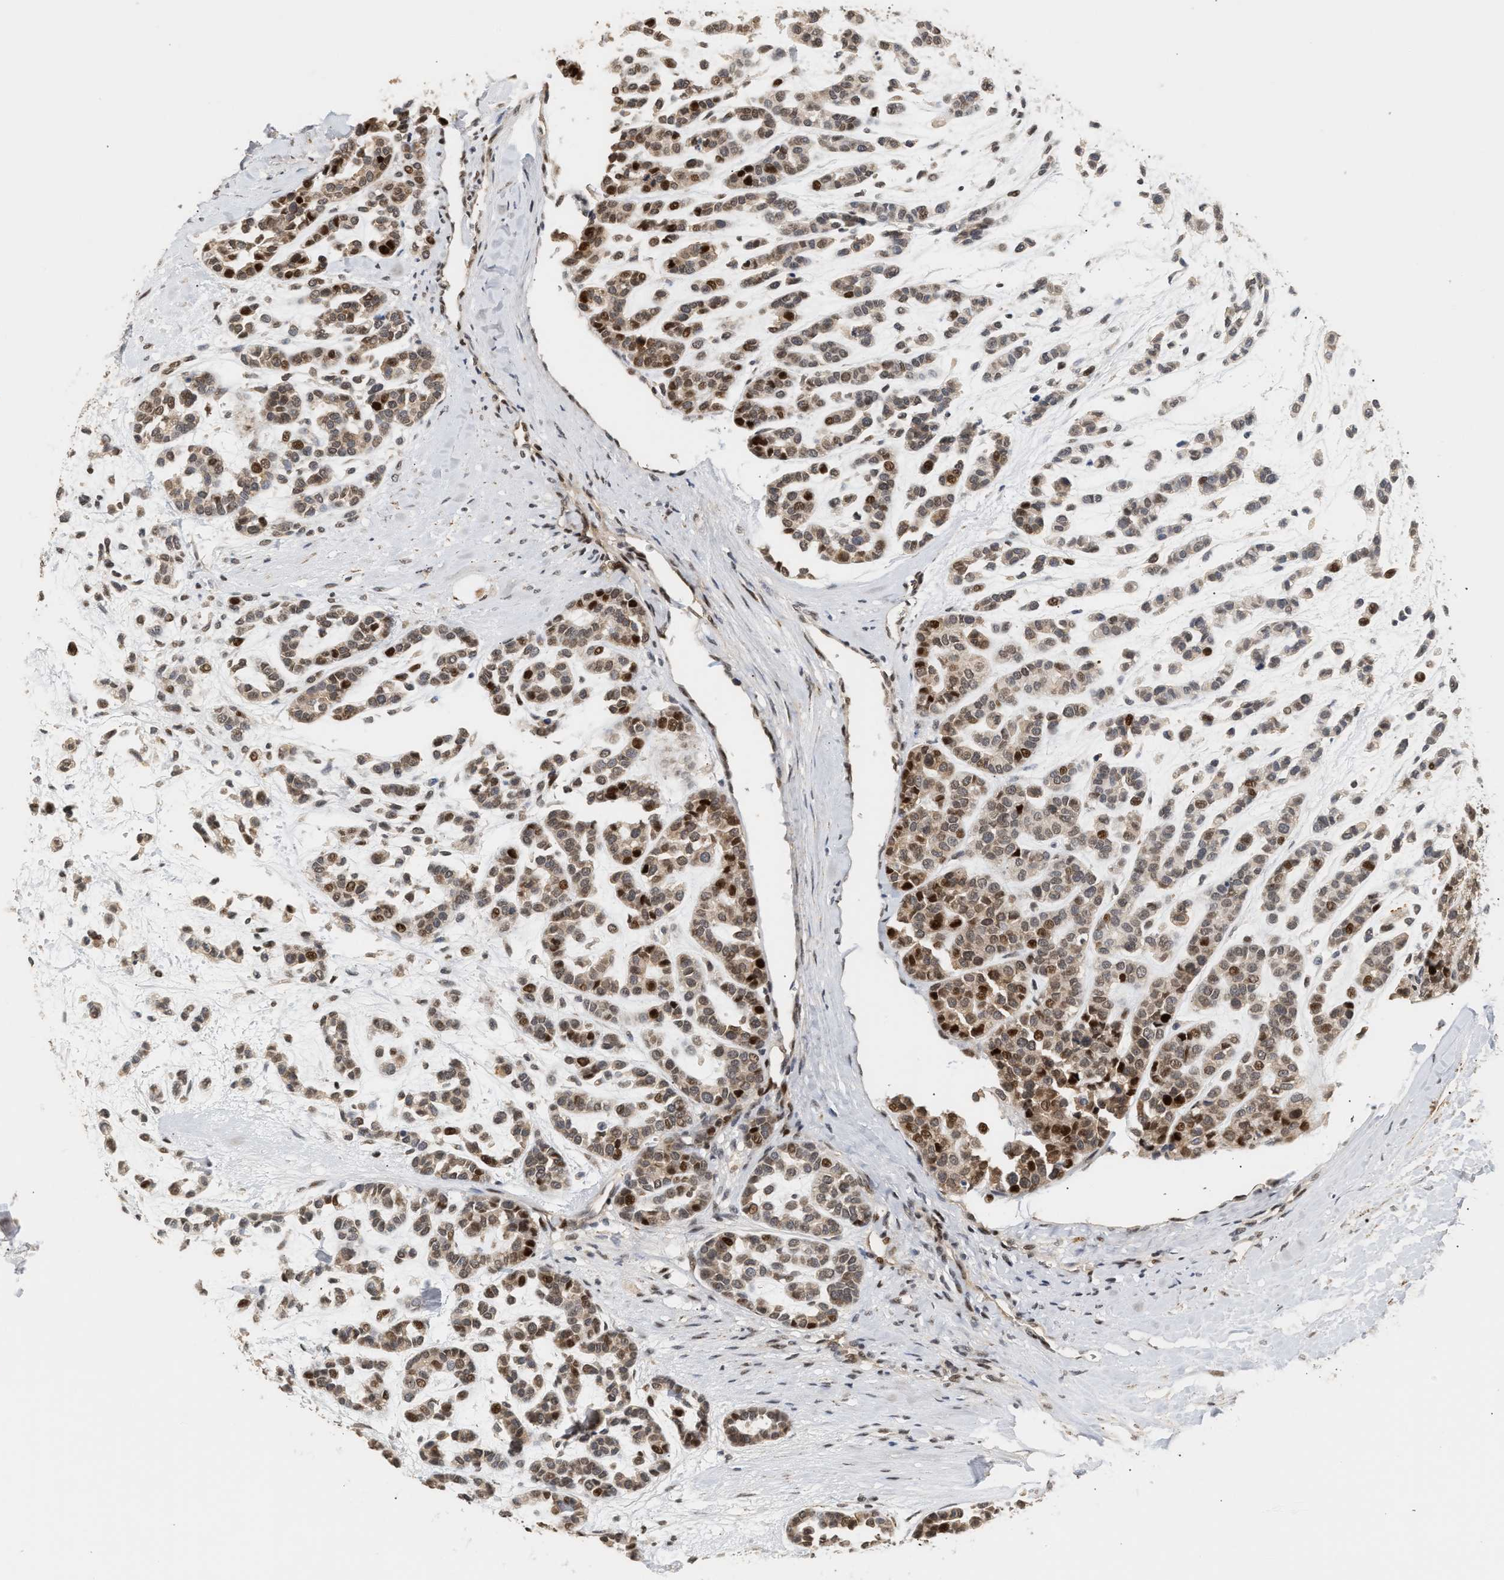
{"staining": {"intensity": "strong", "quantity": ">75%", "location": "cytoplasmic/membranous,nuclear"}, "tissue": "head and neck cancer", "cell_type": "Tumor cells", "image_type": "cancer", "snomed": [{"axis": "morphology", "description": "Adenocarcinoma, NOS"}, {"axis": "morphology", "description": "Adenoma, NOS"}, {"axis": "topography", "description": "Head-Neck"}], "caption": "Head and neck cancer stained for a protein displays strong cytoplasmic/membranous and nuclear positivity in tumor cells.", "gene": "PLXND1", "patient": {"sex": "female", "age": 55}}